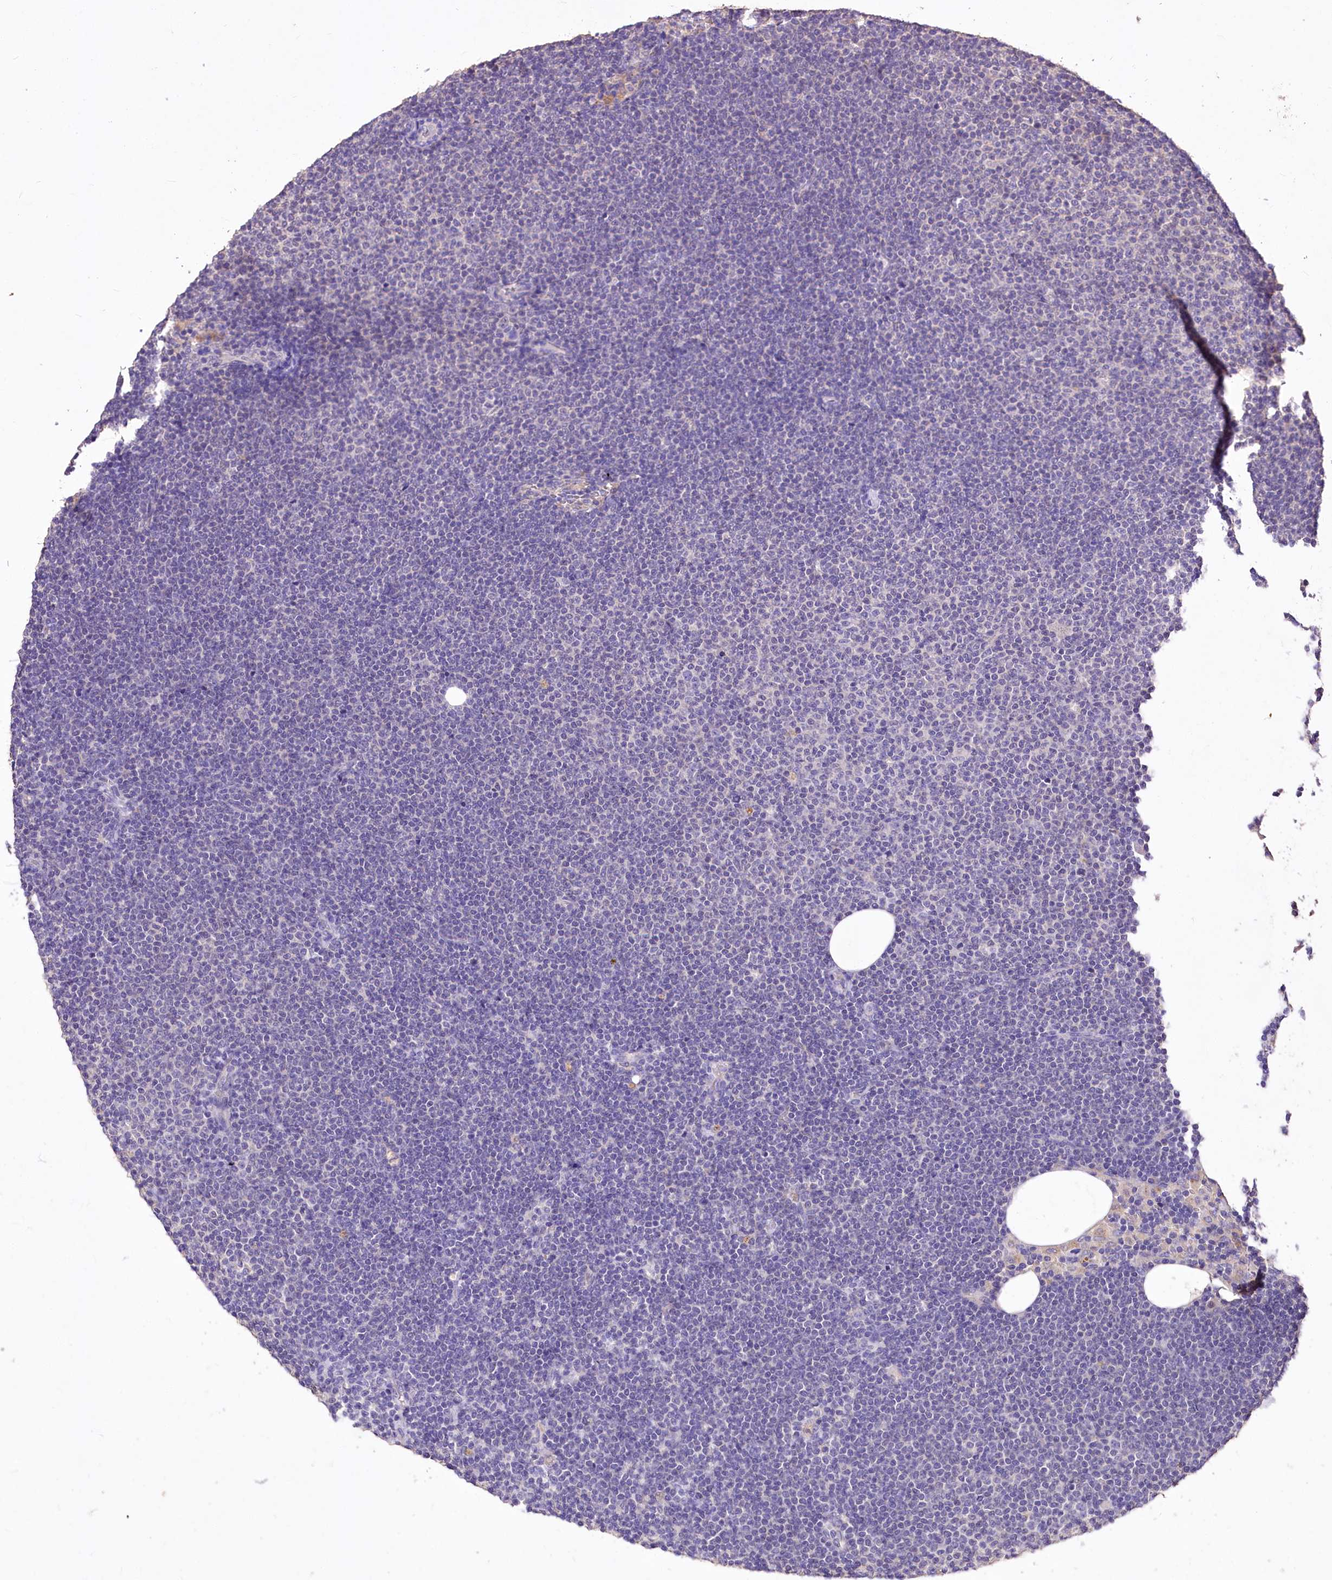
{"staining": {"intensity": "negative", "quantity": "none", "location": "none"}, "tissue": "lymphoma", "cell_type": "Tumor cells", "image_type": "cancer", "snomed": [{"axis": "morphology", "description": "Malignant lymphoma, non-Hodgkin's type, Low grade"}, {"axis": "topography", "description": "Lymph node"}], "caption": "A histopathology image of human malignant lymphoma, non-Hodgkin's type (low-grade) is negative for staining in tumor cells.", "gene": "PCYOX1L", "patient": {"sex": "female", "age": 53}}